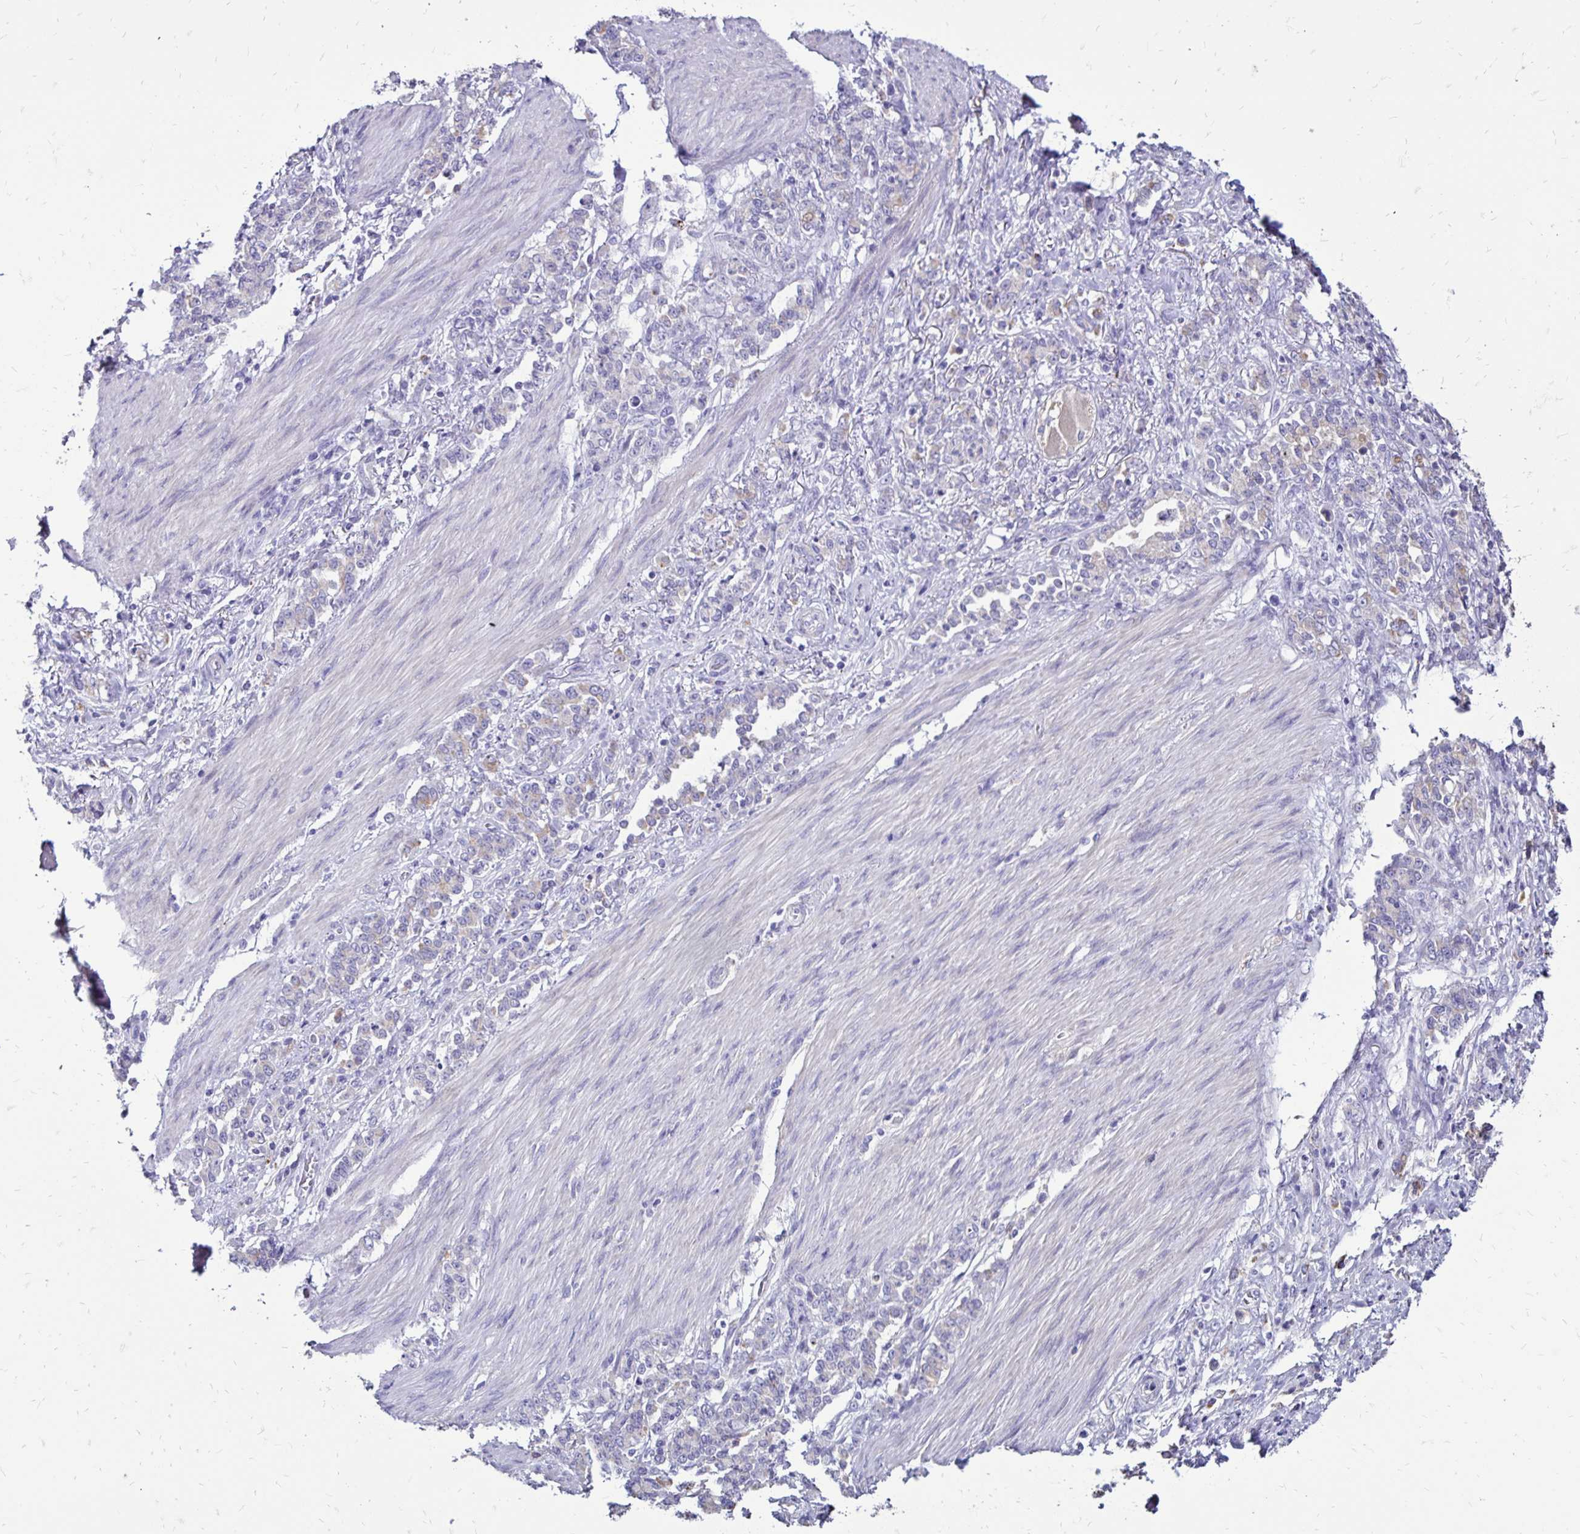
{"staining": {"intensity": "negative", "quantity": "none", "location": "none"}, "tissue": "stomach cancer", "cell_type": "Tumor cells", "image_type": "cancer", "snomed": [{"axis": "morphology", "description": "Adenocarcinoma, NOS"}, {"axis": "topography", "description": "Stomach"}], "caption": "This histopathology image is of stomach cancer stained with IHC to label a protein in brown with the nuclei are counter-stained blue. There is no positivity in tumor cells.", "gene": "EVPL", "patient": {"sex": "female", "age": 79}}